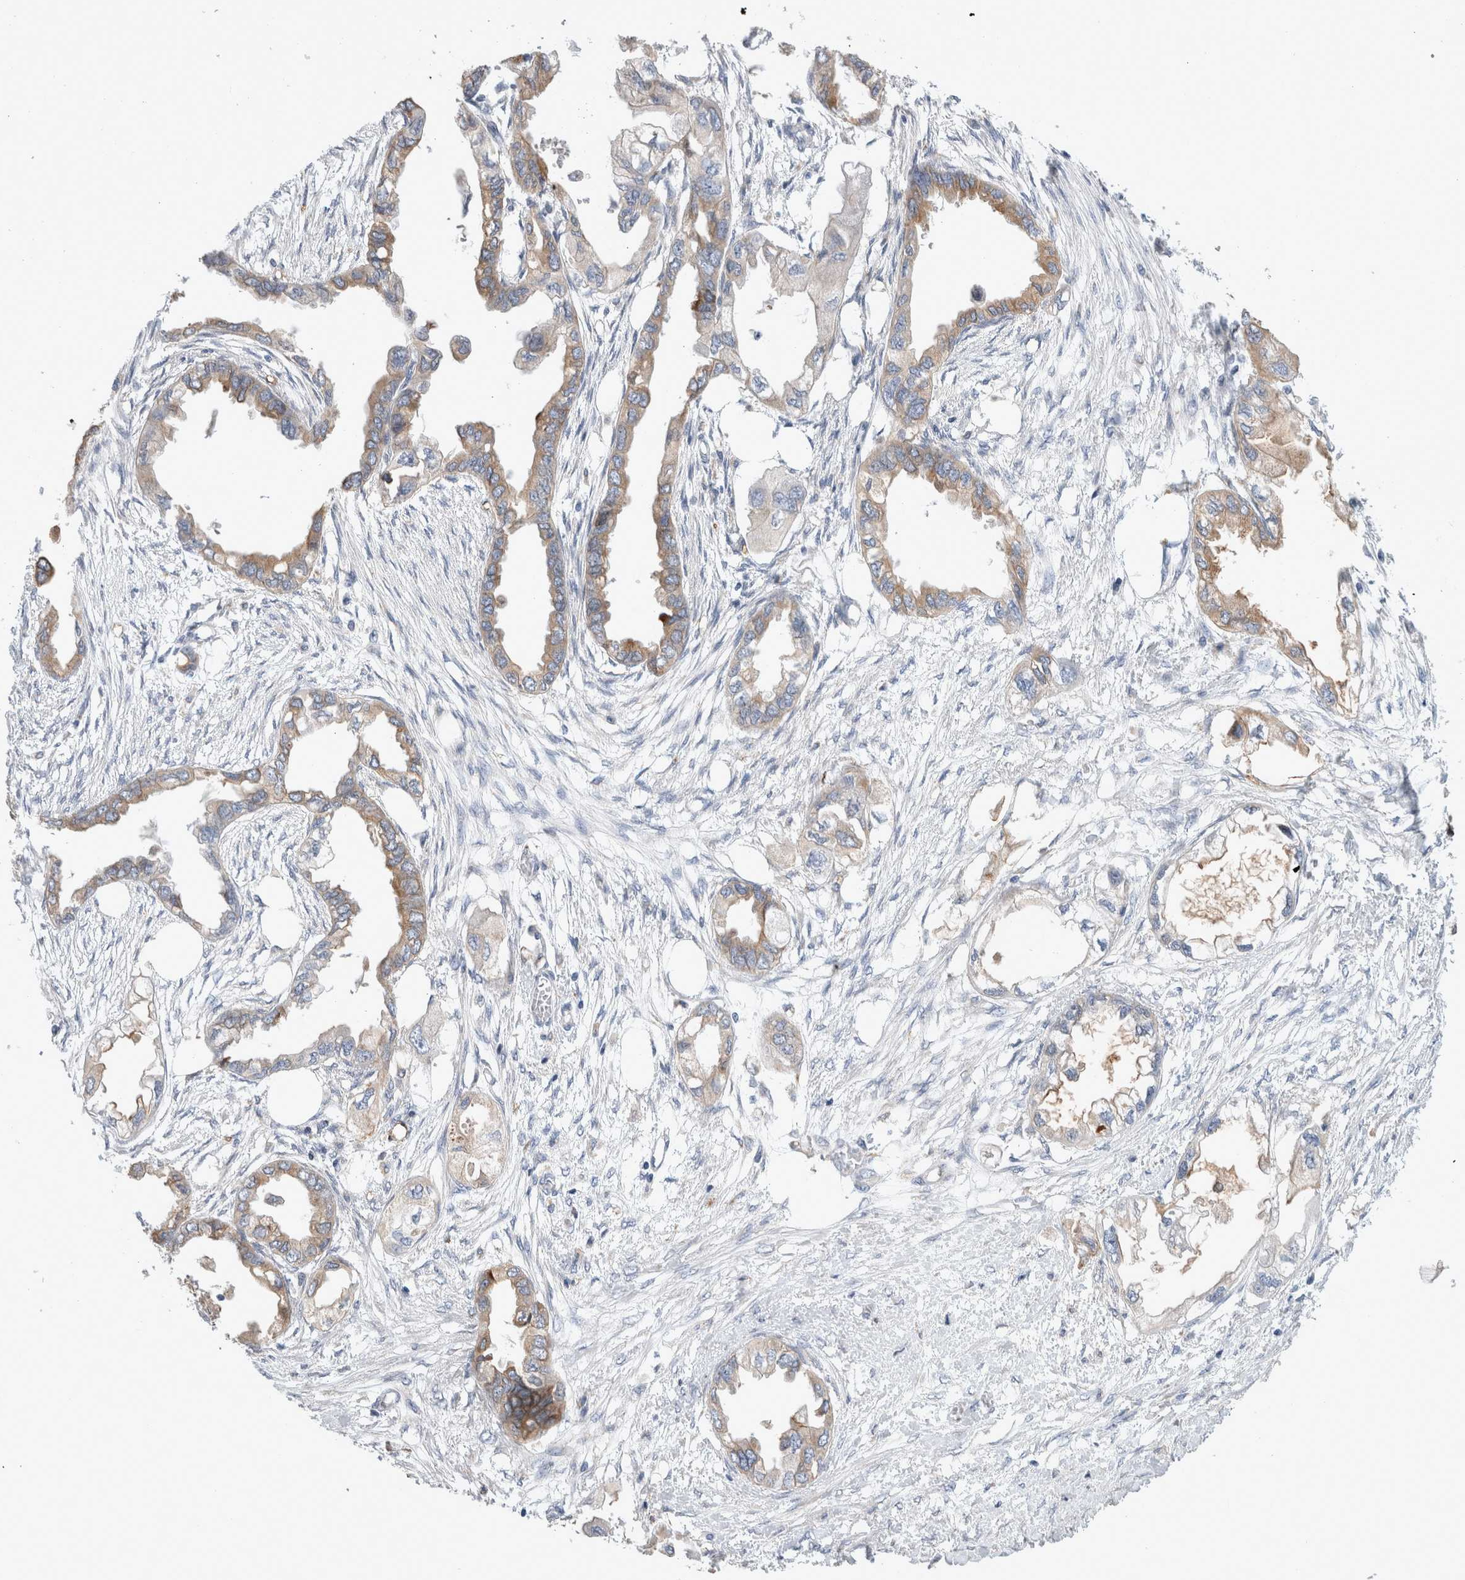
{"staining": {"intensity": "weak", "quantity": ">75%", "location": "cytoplasmic/membranous"}, "tissue": "endometrial cancer", "cell_type": "Tumor cells", "image_type": "cancer", "snomed": [{"axis": "morphology", "description": "Adenocarcinoma, NOS"}, {"axis": "morphology", "description": "Adenocarcinoma, metastatic, NOS"}, {"axis": "topography", "description": "Adipose tissue"}, {"axis": "topography", "description": "Endometrium"}], "caption": "Human endometrial adenocarcinoma stained for a protein (brown) shows weak cytoplasmic/membranous positive staining in approximately >75% of tumor cells.", "gene": "TRMT9B", "patient": {"sex": "female", "age": 67}}